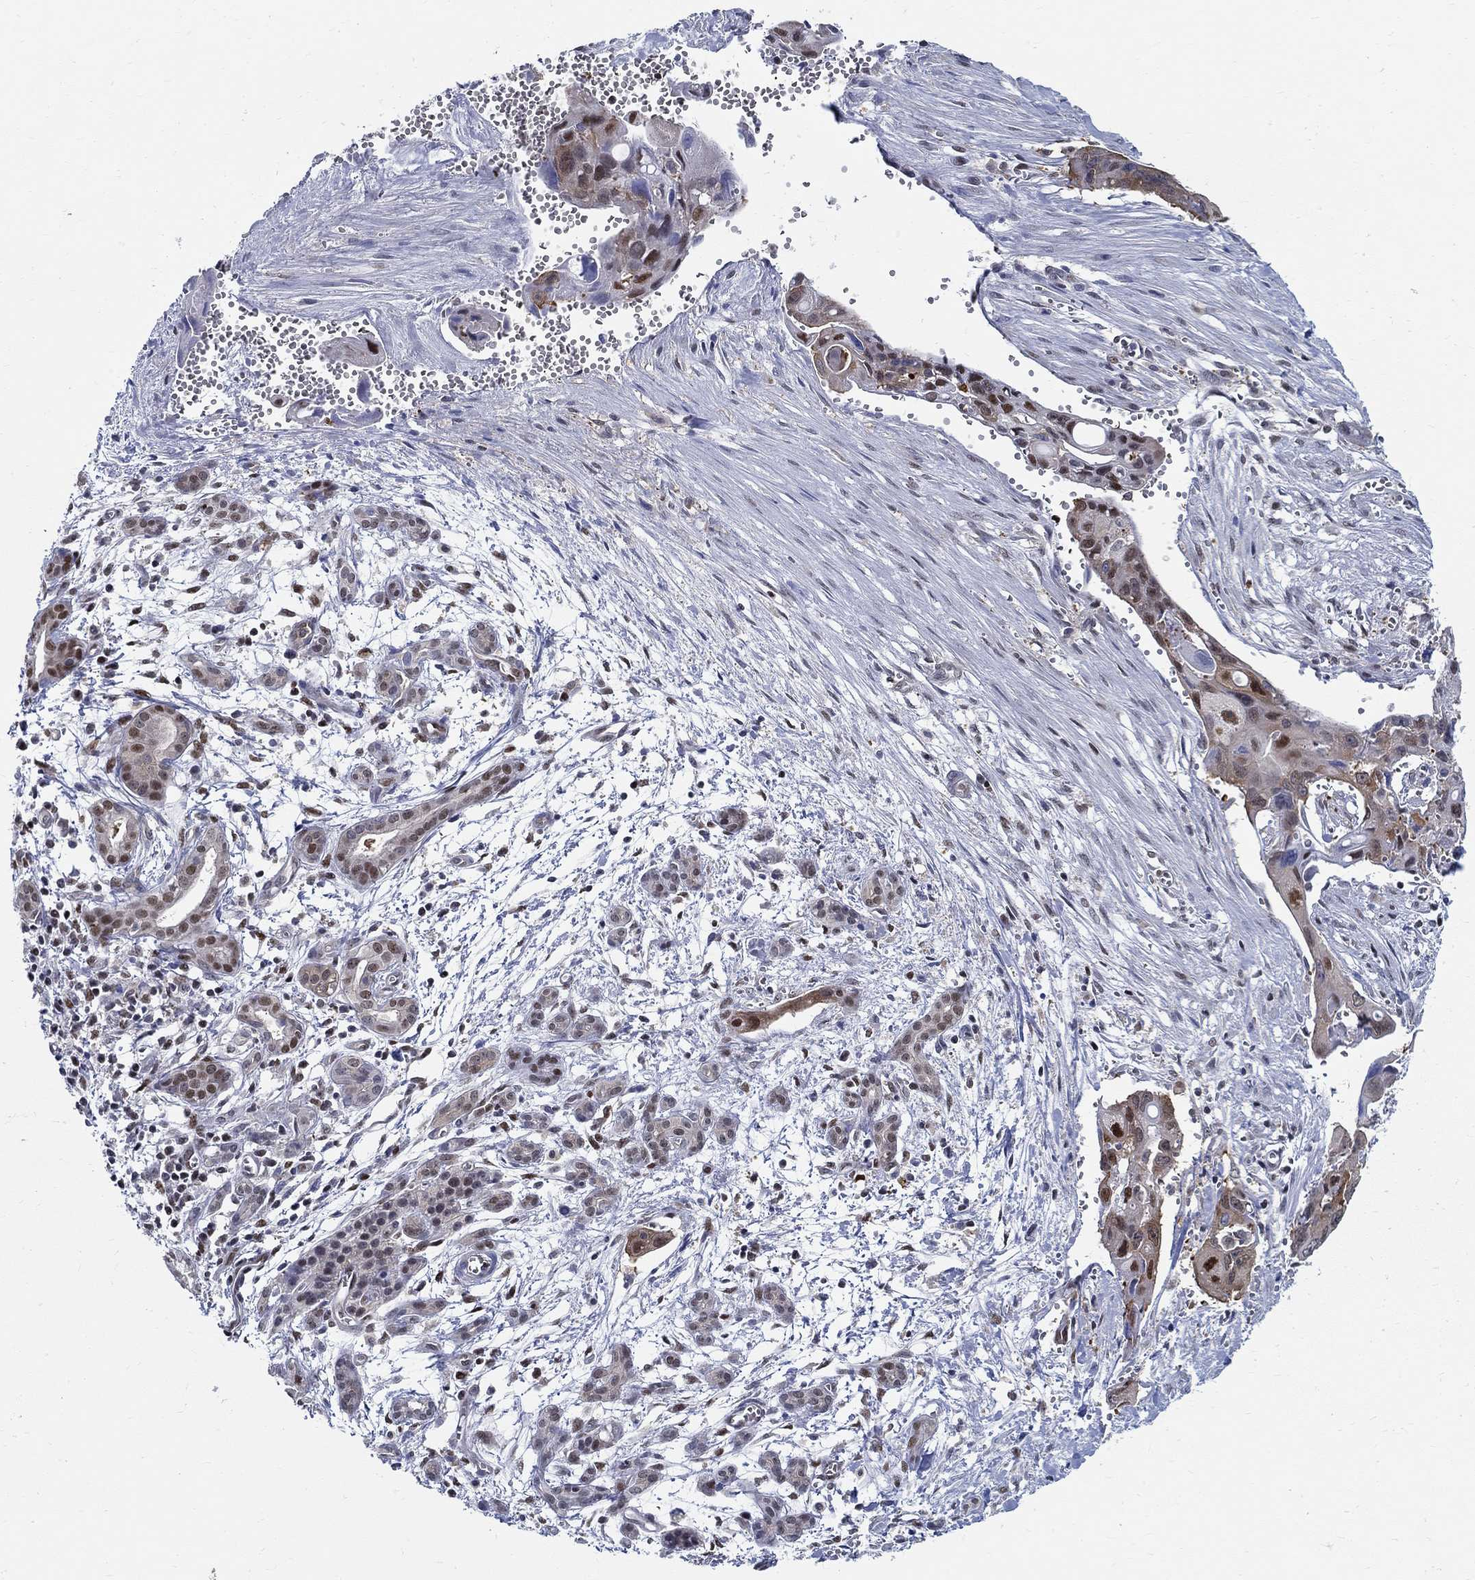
{"staining": {"intensity": "strong", "quantity": "<25%", "location": "nuclear"}, "tissue": "pancreatic cancer", "cell_type": "Tumor cells", "image_type": "cancer", "snomed": [{"axis": "morphology", "description": "Adenocarcinoma, NOS"}, {"axis": "topography", "description": "Pancreas"}], "caption": "Protein expression analysis of human adenocarcinoma (pancreatic) reveals strong nuclear expression in about <25% of tumor cells.", "gene": "ZNF594", "patient": {"sex": "male", "age": 60}}